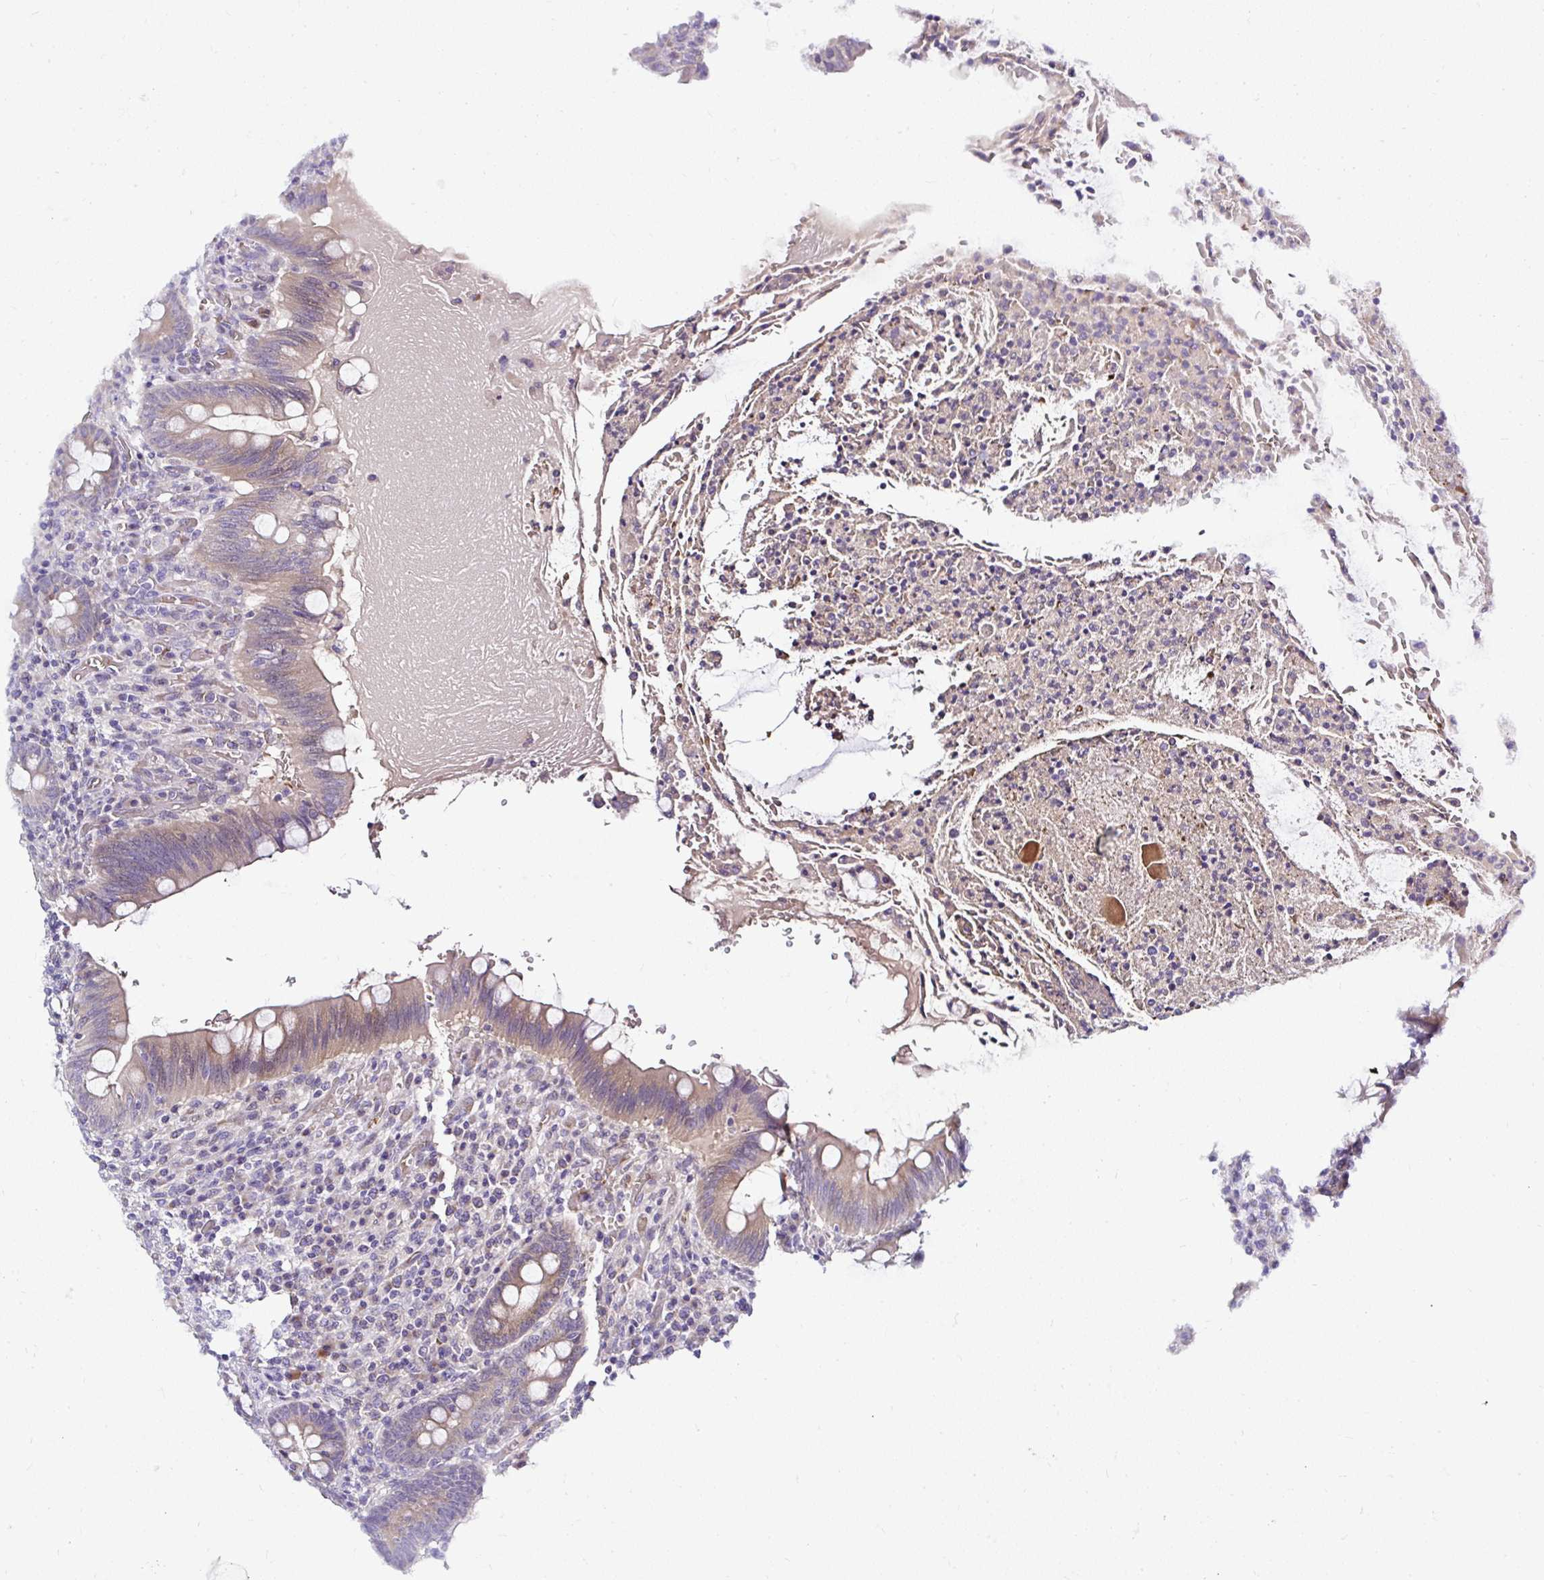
{"staining": {"intensity": "weak", "quantity": "25%-75%", "location": "cytoplasmic/membranous"}, "tissue": "appendix", "cell_type": "Glandular cells", "image_type": "normal", "snomed": [{"axis": "morphology", "description": "Normal tissue, NOS"}, {"axis": "topography", "description": "Appendix"}], "caption": "Benign appendix displays weak cytoplasmic/membranous staining in approximately 25%-75% of glandular cells, visualized by immunohistochemistry. Using DAB (3,3'-diaminobenzidine) (brown) and hematoxylin (blue) stains, captured at high magnification using brightfield microscopy.", "gene": "DEPDC5", "patient": {"sex": "female", "age": 43}}